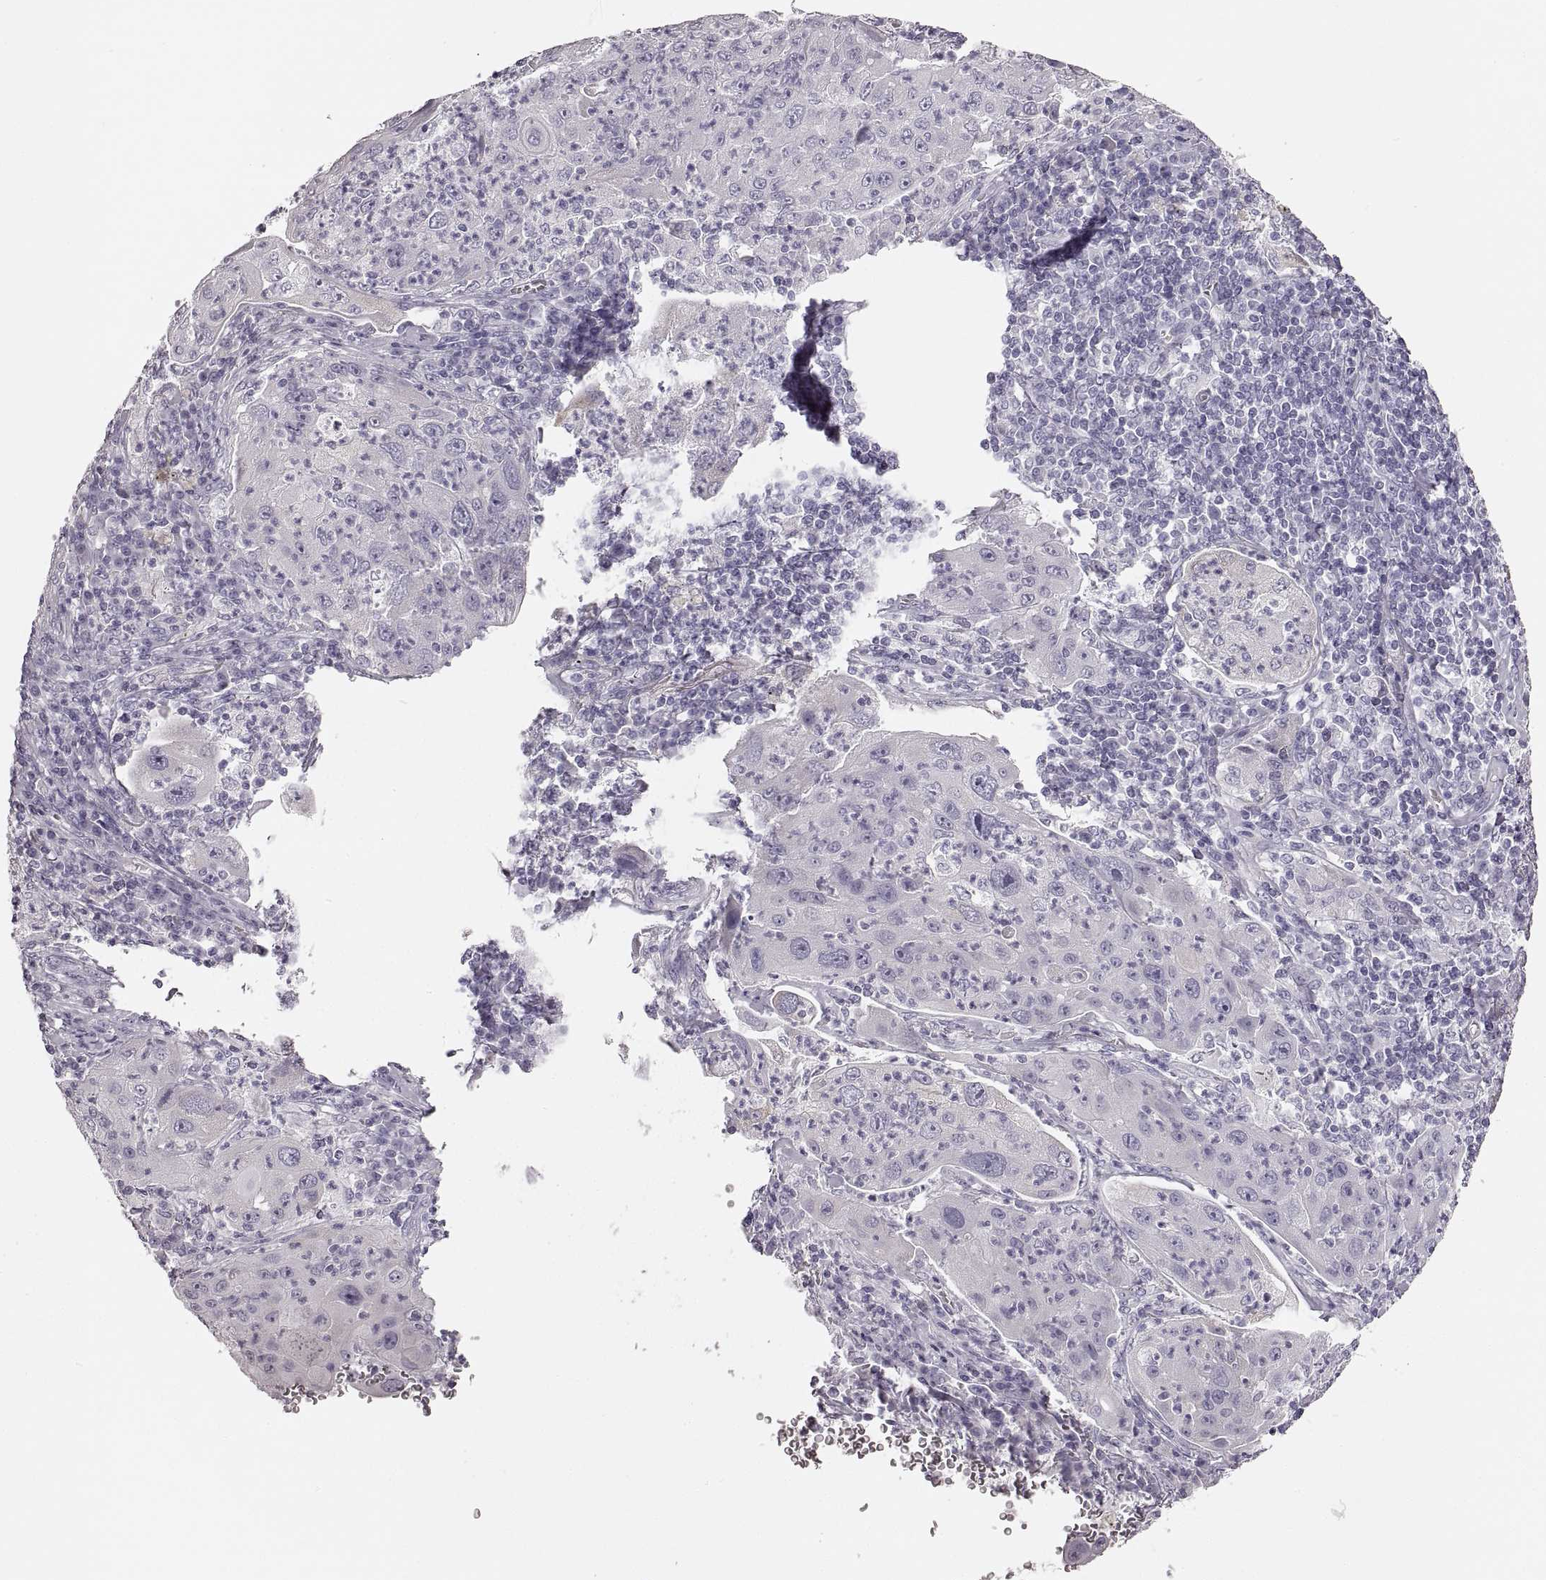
{"staining": {"intensity": "negative", "quantity": "none", "location": "none"}, "tissue": "lung cancer", "cell_type": "Tumor cells", "image_type": "cancer", "snomed": [{"axis": "morphology", "description": "Squamous cell carcinoma, NOS"}, {"axis": "topography", "description": "Lung"}], "caption": "A histopathology image of human lung cancer is negative for staining in tumor cells. (DAB immunohistochemistry (IHC) visualized using brightfield microscopy, high magnification).", "gene": "RDH13", "patient": {"sex": "female", "age": 59}}